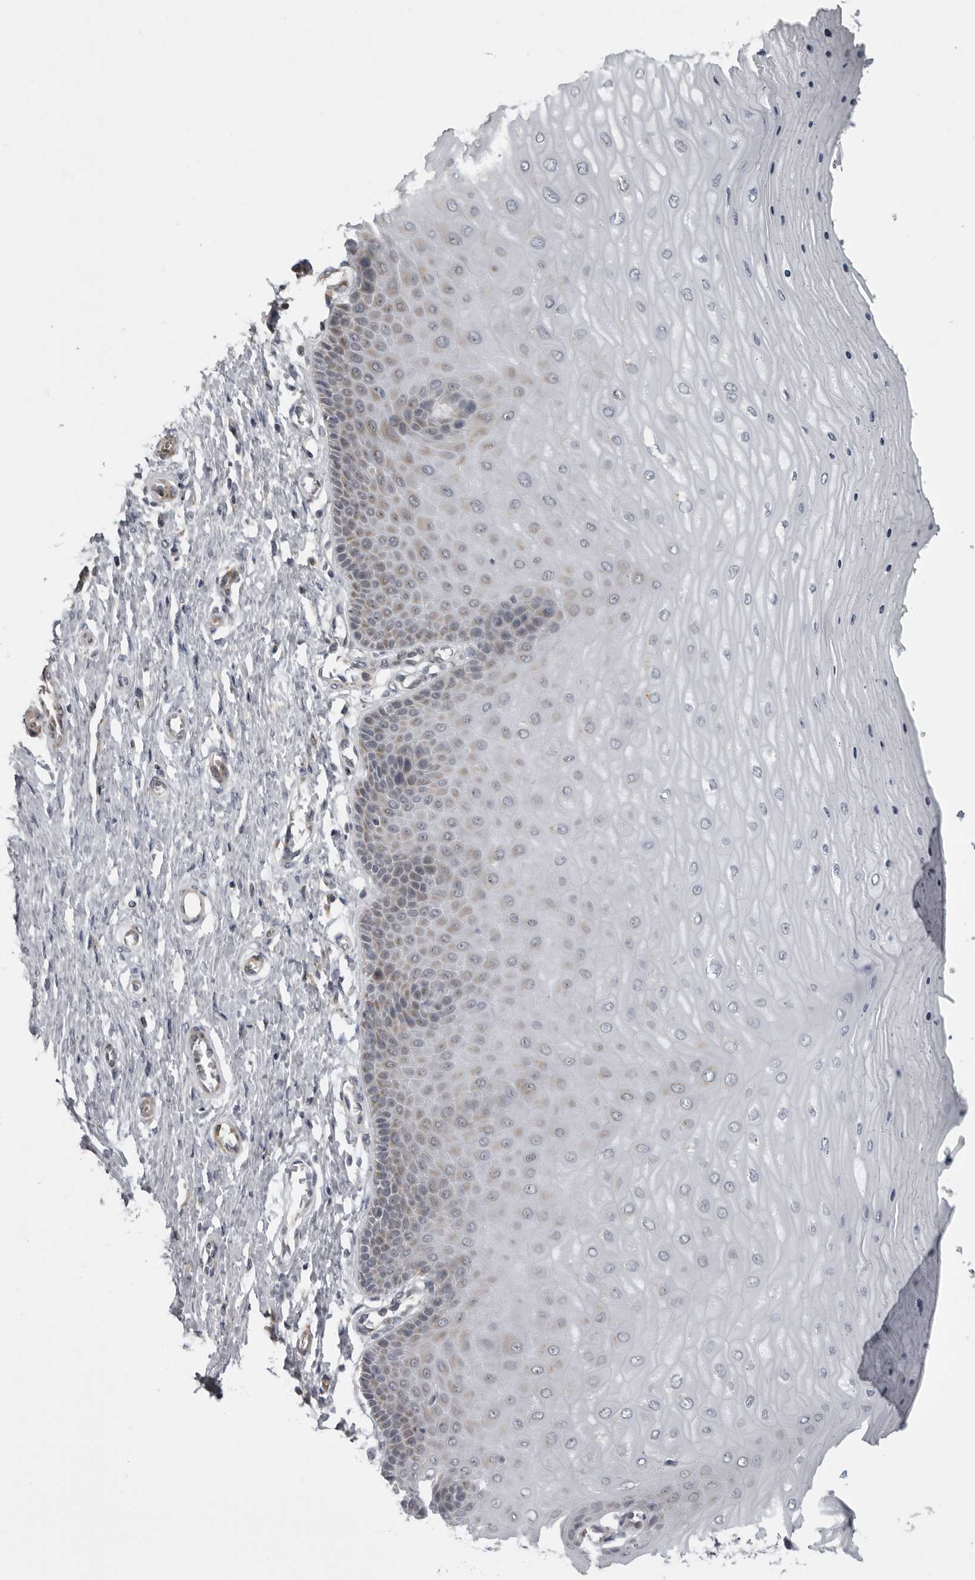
{"staining": {"intensity": "weak", "quantity": "25%-75%", "location": "cytoplasmic/membranous"}, "tissue": "cervix", "cell_type": "Glandular cells", "image_type": "normal", "snomed": [{"axis": "morphology", "description": "Normal tissue, NOS"}, {"axis": "topography", "description": "Cervix"}], "caption": "Approximately 25%-75% of glandular cells in unremarkable human cervix demonstrate weak cytoplasmic/membranous protein positivity as visualized by brown immunohistochemical staining.", "gene": "RTCA", "patient": {"sex": "female", "age": 55}}